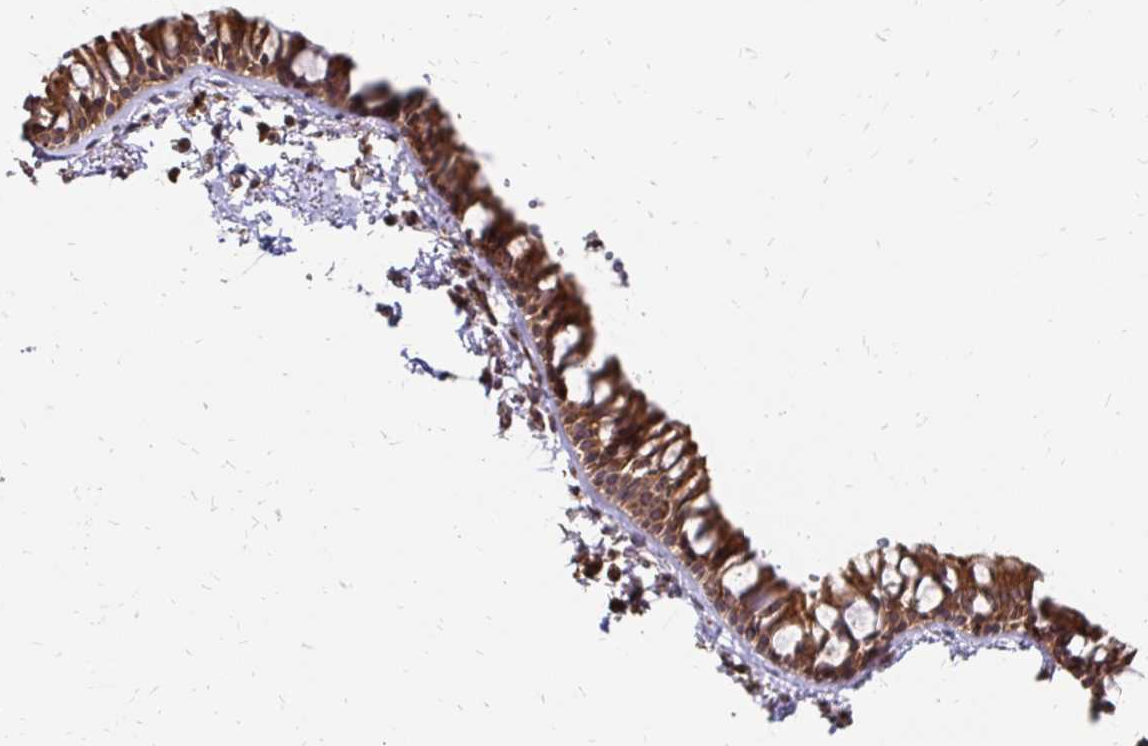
{"staining": {"intensity": "strong", "quantity": ">75%", "location": "cytoplasmic/membranous"}, "tissue": "bronchus", "cell_type": "Respiratory epithelial cells", "image_type": "normal", "snomed": [{"axis": "morphology", "description": "Normal tissue, NOS"}, {"axis": "topography", "description": "Cartilage tissue"}, {"axis": "topography", "description": "Bronchus"}, {"axis": "topography", "description": "Peripheral nerve tissue"}], "caption": "Protein expression analysis of unremarkable bronchus demonstrates strong cytoplasmic/membranous expression in about >75% of respiratory epithelial cells.", "gene": "ZW10", "patient": {"sex": "female", "age": 59}}